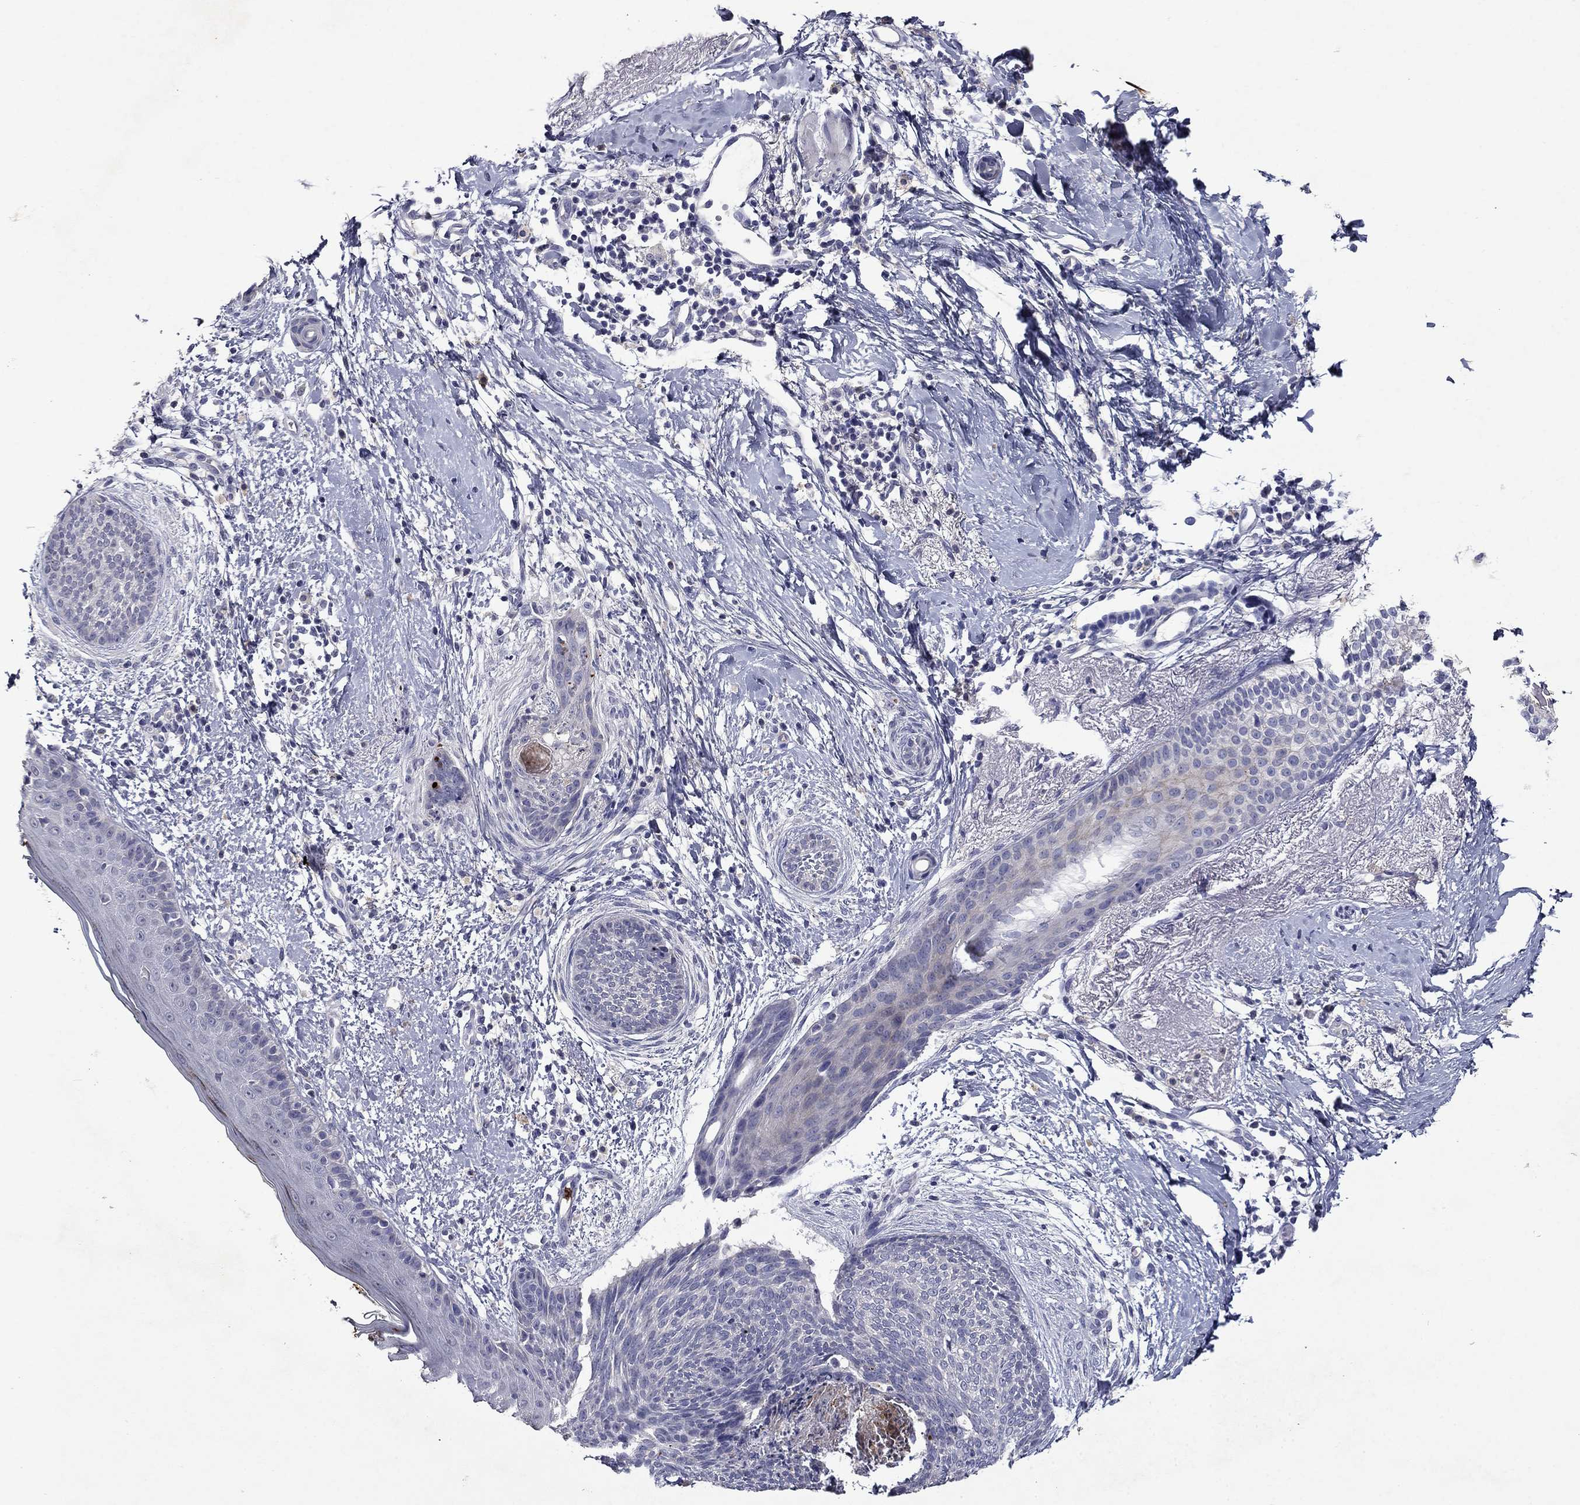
{"staining": {"intensity": "negative", "quantity": "none", "location": "none"}, "tissue": "skin cancer", "cell_type": "Tumor cells", "image_type": "cancer", "snomed": [{"axis": "morphology", "description": "Basal cell carcinoma"}, {"axis": "topography", "description": "Skin"}], "caption": "Immunohistochemistry (IHC) histopathology image of neoplastic tissue: skin basal cell carcinoma stained with DAB shows no significant protein positivity in tumor cells. Nuclei are stained in blue.", "gene": "IRF5", "patient": {"sex": "female", "age": 65}}